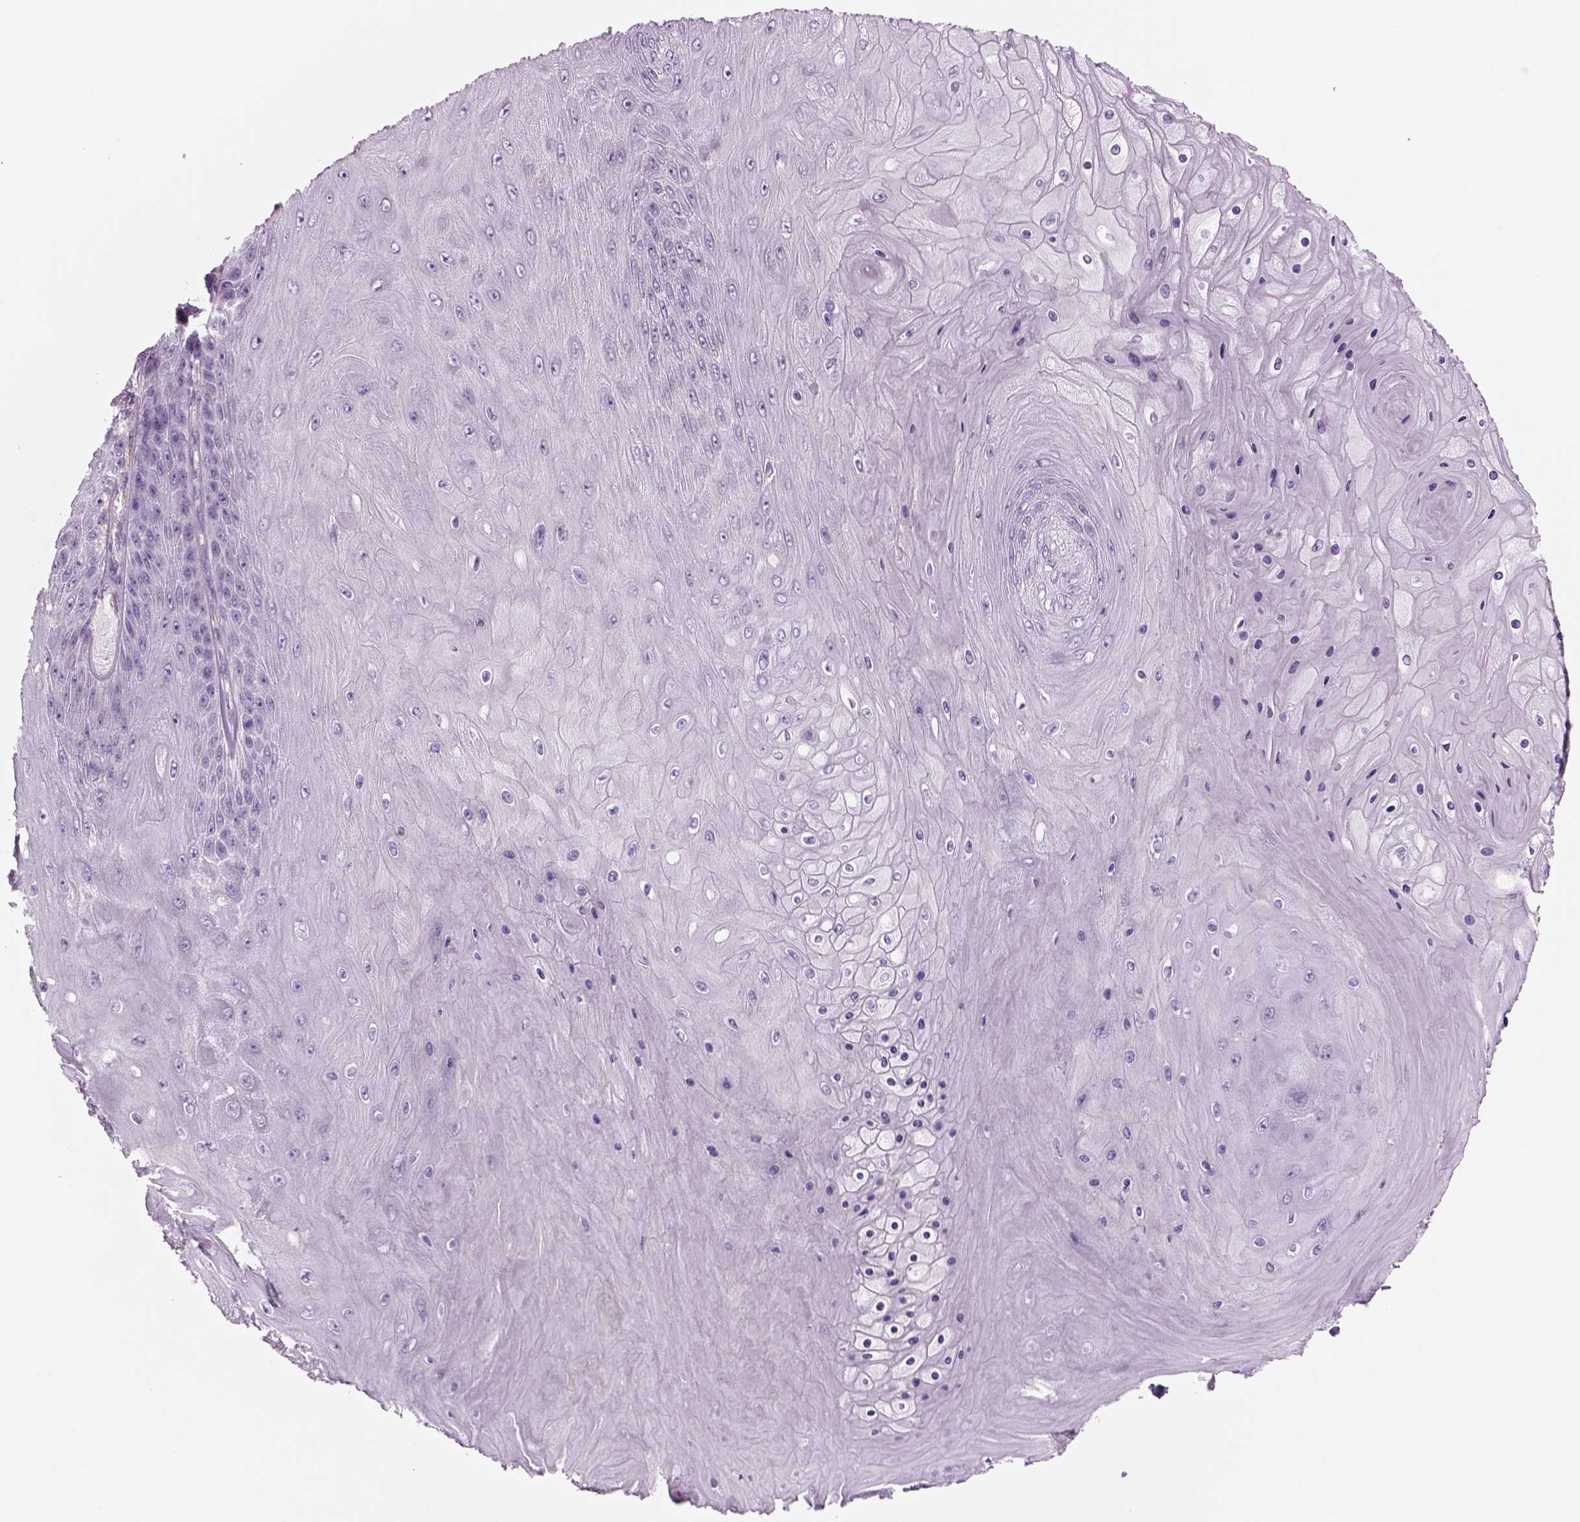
{"staining": {"intensity": "negative", "quantity": "none", "location": "none"}, "tissue": "skin cancer", "cell_type": "Tumor cells", "image_type": "cancer", "snomed": [{"axis": "morphology", "description": "Squamous cell carcinoma, NOS"}, {"axis": "topography", "description": "Skin"}], "caption": "High magnification brightfield microscopy of skin cancer stained with DAB (3,3'-diaminobenzidine) (brown) and counterstained with hematoxylin (blue): tumor cells show no significant positivity.", "gene": "SLC1A7", "patient": {"sex": "male", "age": 62}}